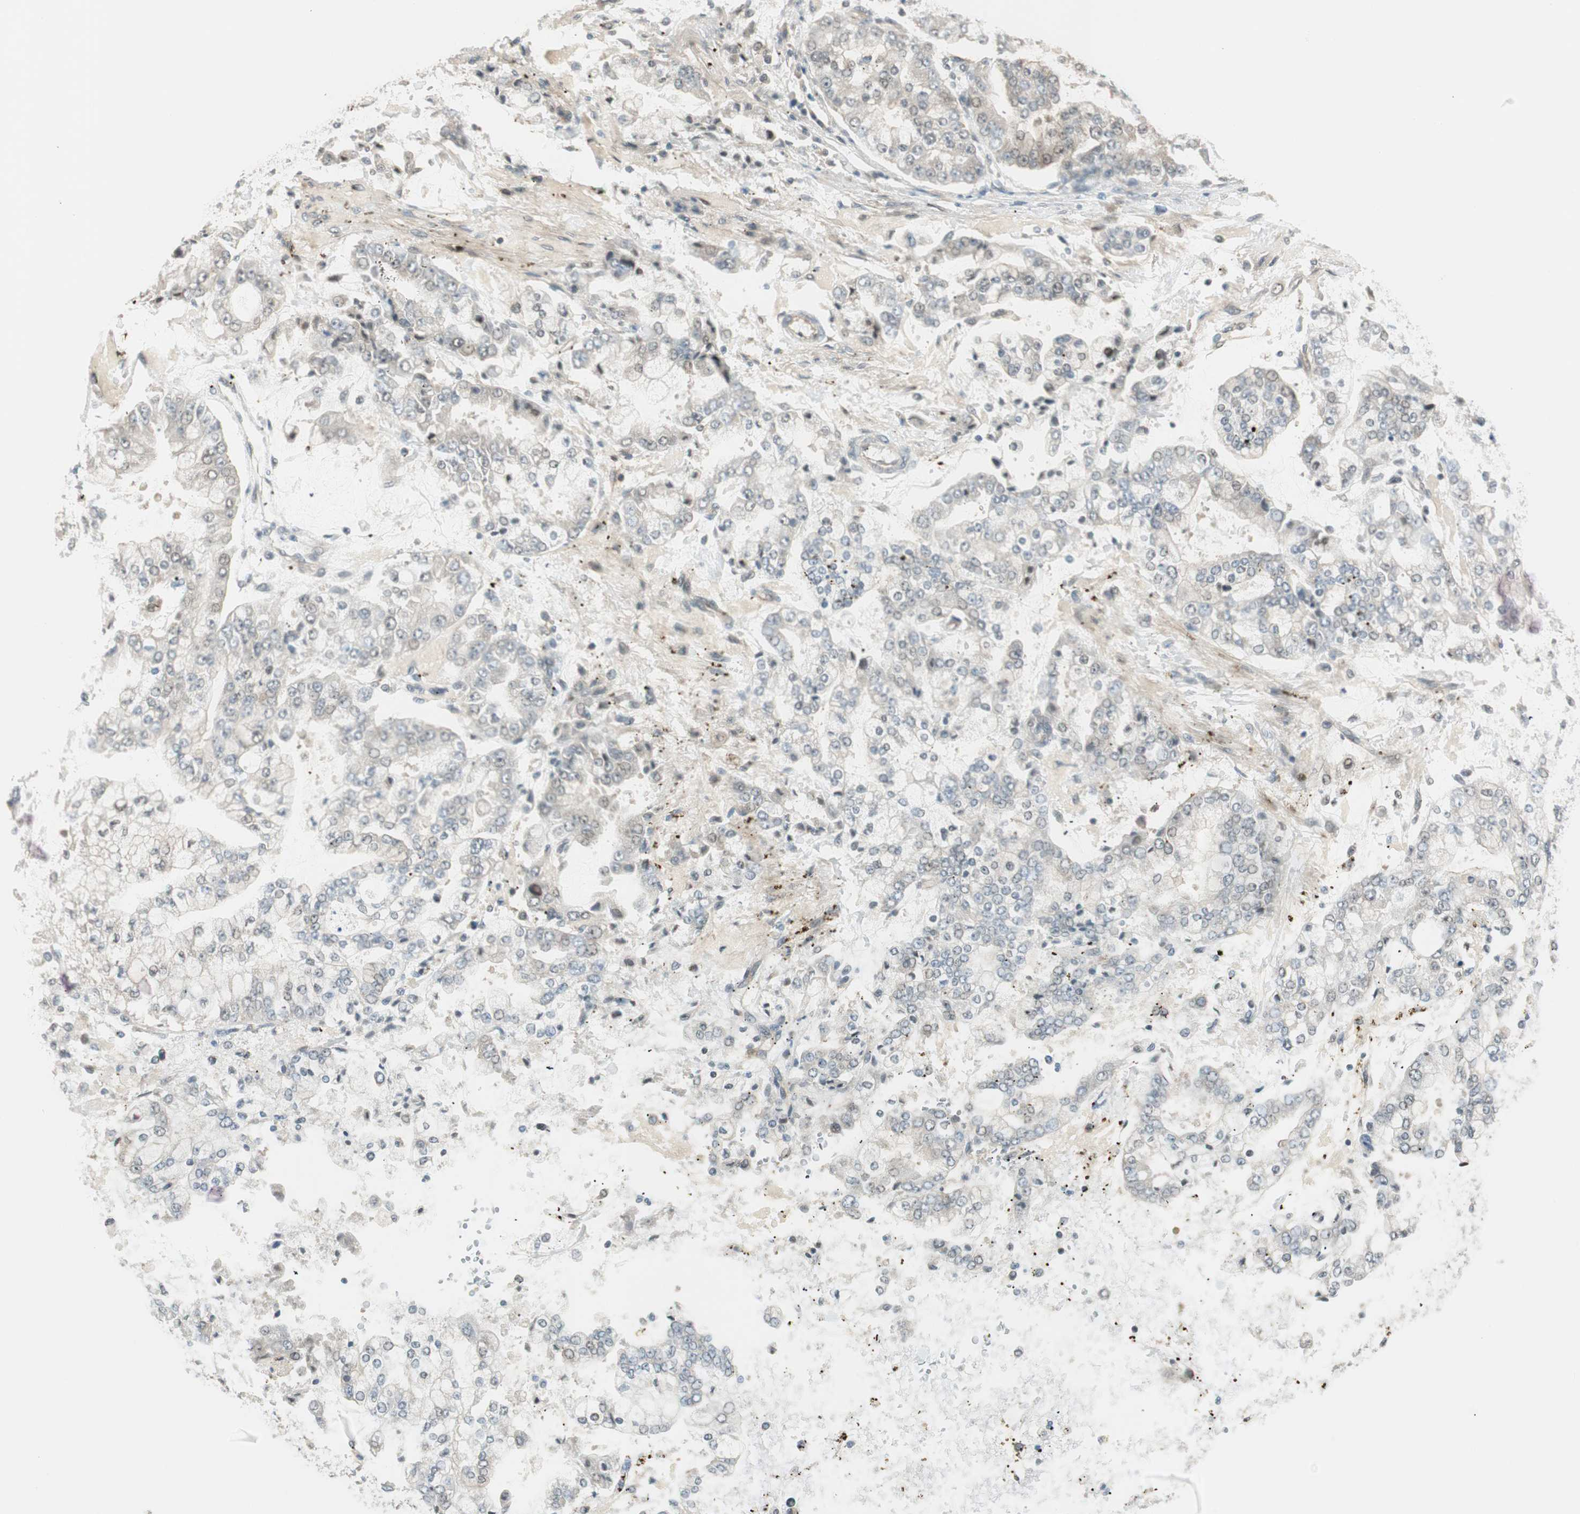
{"staining": {"intensity": "negative", "quantity": "none", "location": "none"}, "tissue": "stomach cancer", "cell_type": "Tumor cells", "image_type": "cancer", "snomed": [{"axis": "morphology", "description": "Adenocarcinoma, NOS"}, {"axis": "topography", "description": "Stomach"}], "caption": "Image shows no significant protein expression in tumor cells of adenocarcinoma (stomach).", "gene": "PSMD8", "patient": {"sex": "male", "age": 76}}